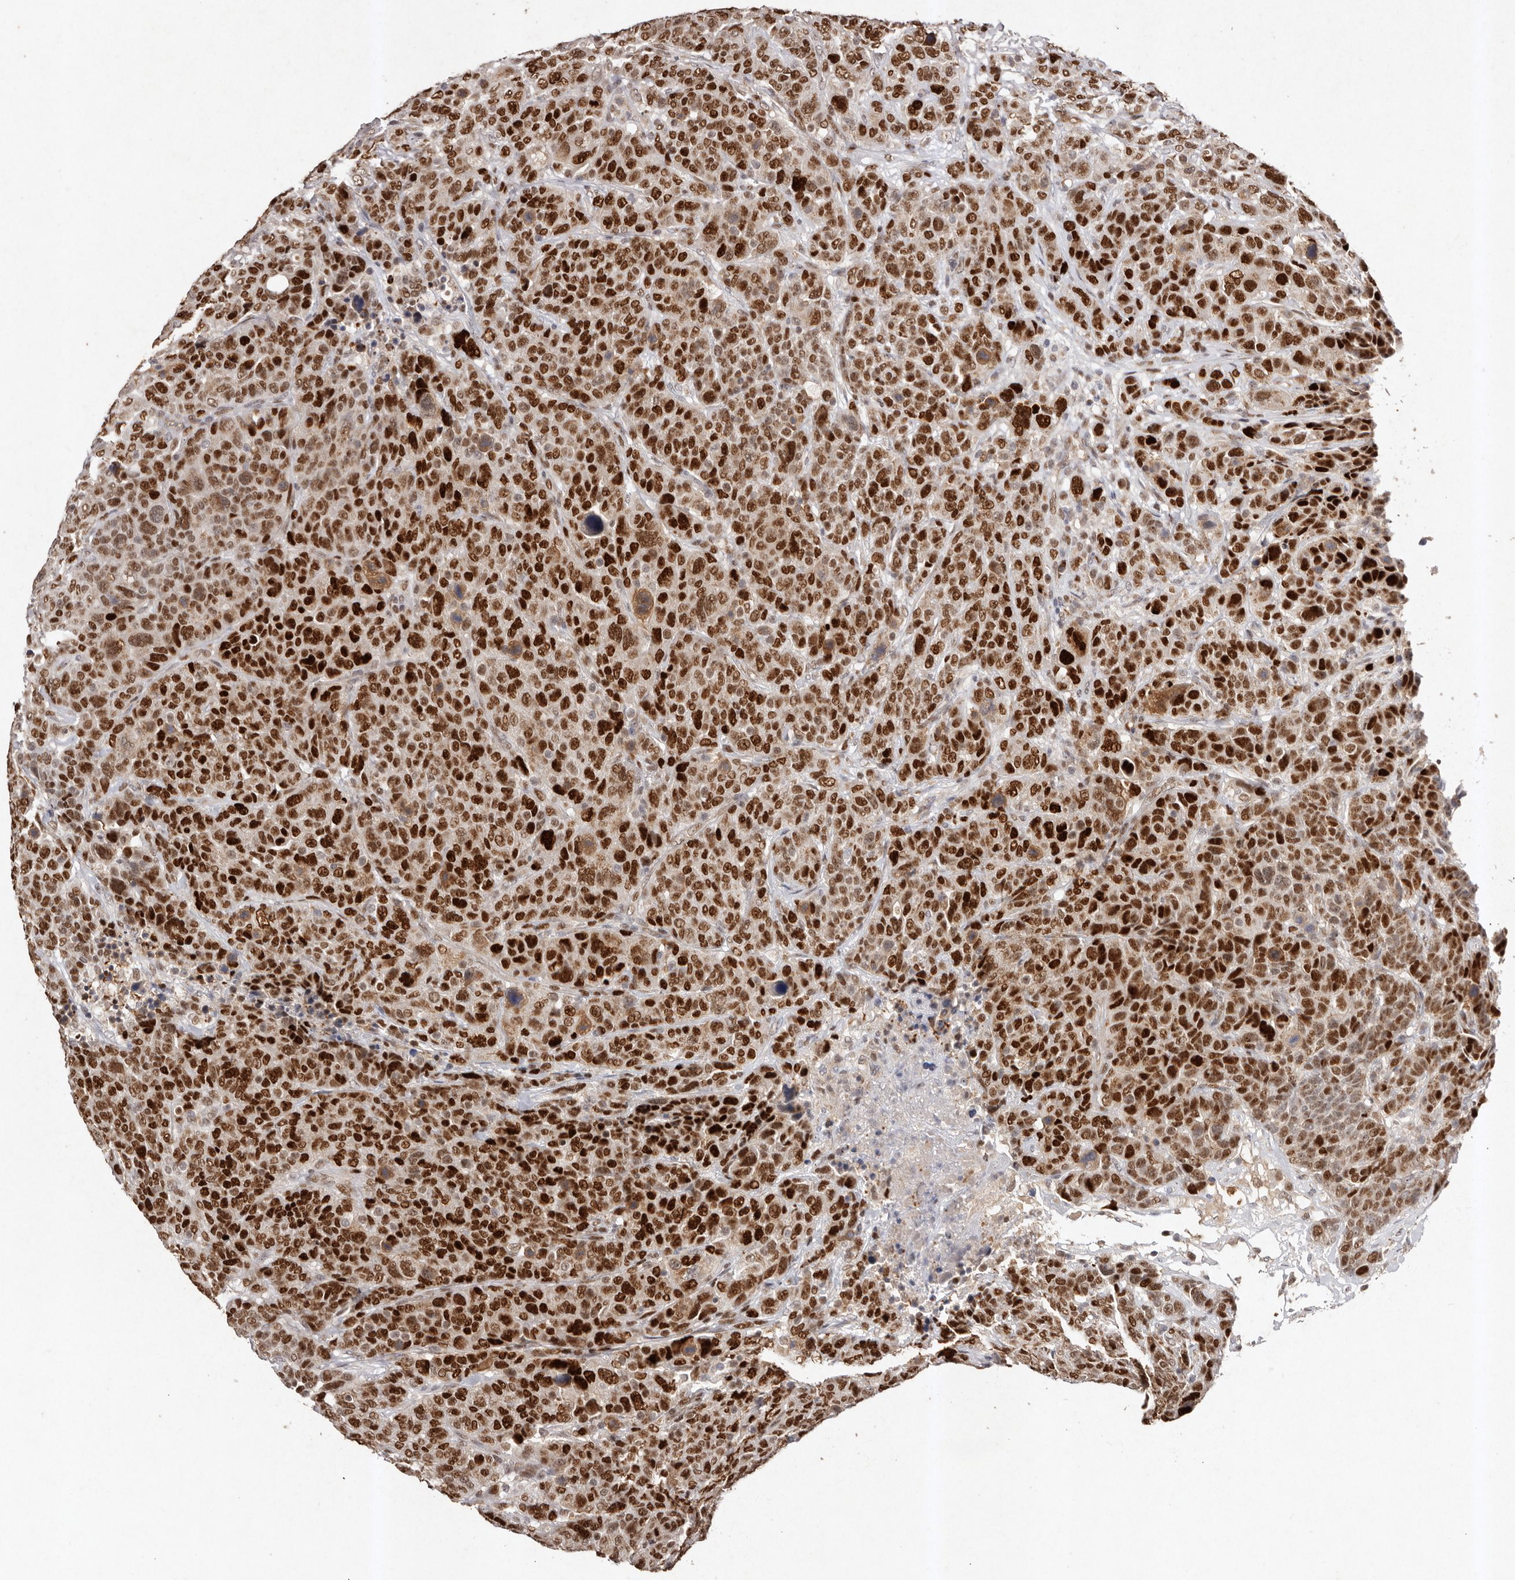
{"staining": {"intensity": "strong", "quantity": ">75%", "location": "nuclear"}, "tissue": "breast cancer", "cell_type": "Tumor cells", "image_type": "cancer", "snomed": [{"axis": "morphology", "description": "Duct carcinoma"}, {"axis": "topography", "description": "Breast"}], "caption": "DAB immunohistochemical staining of human breast cancer reveals strong nuclear protein positivity in about >75% of tumor cells.", "gene": "KLF7", "patient": {"sex": "female", "age": 37}}